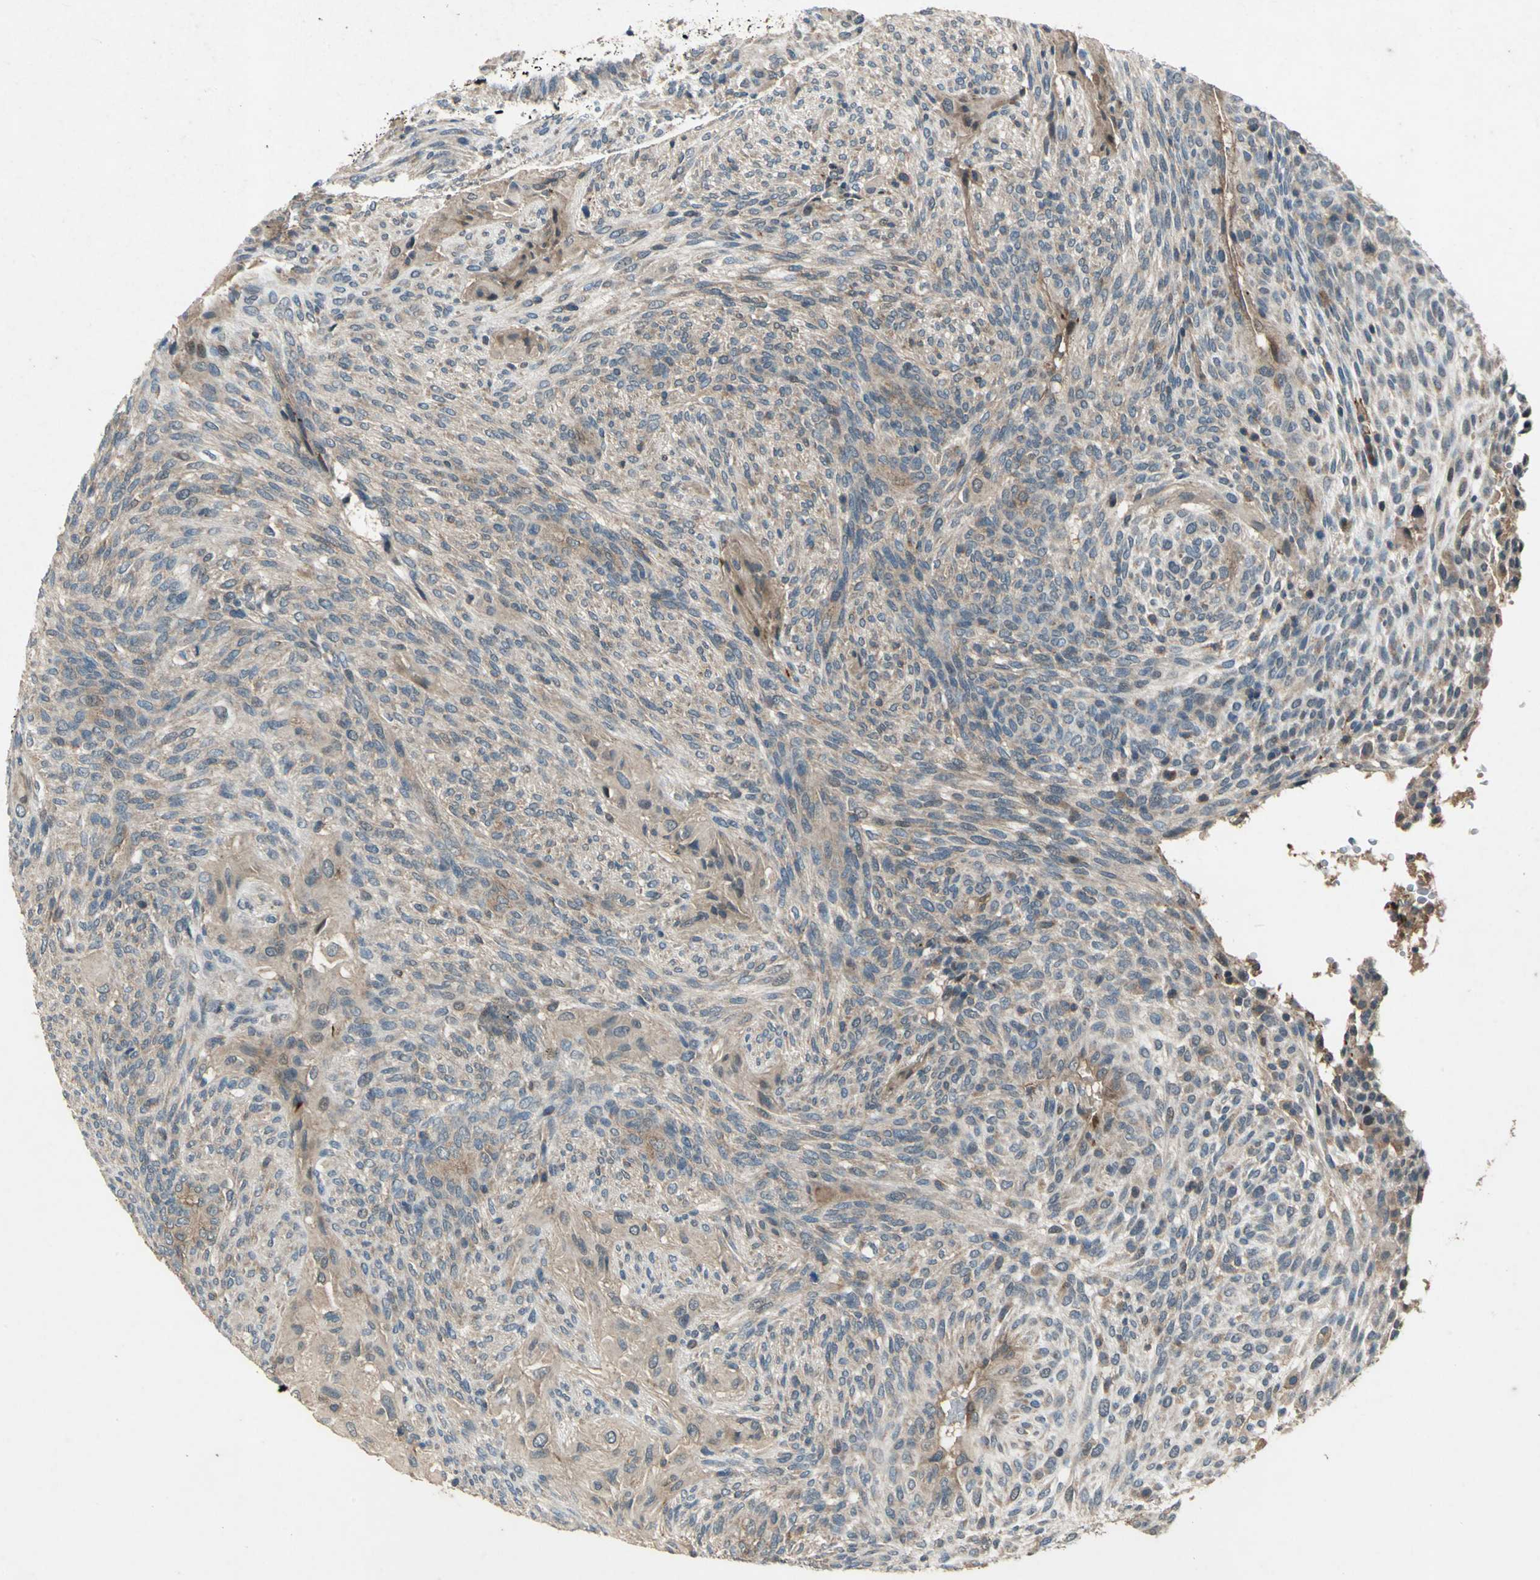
{"staining": {"intensity": "weak", "quantity": "25%-75%", "location": "cytoplasmic/membranous"}, "tissue": "glioma", "cell_type": "Tumor cells", "image_type": "cancer", "snomed": [{"axis": "morphology", "description": "Glioma, malignant, High grade"}, {"axis": "topography", "description": "Cerebral cortex"}], "caption": "The image shows staining of malignant glioma (high-grade), revealing weak cytoplasmic/membranous protein expression (brown color) within tumor cells.", "gene": "EMCN", "patient": {"sex": "female", "age": 55}}